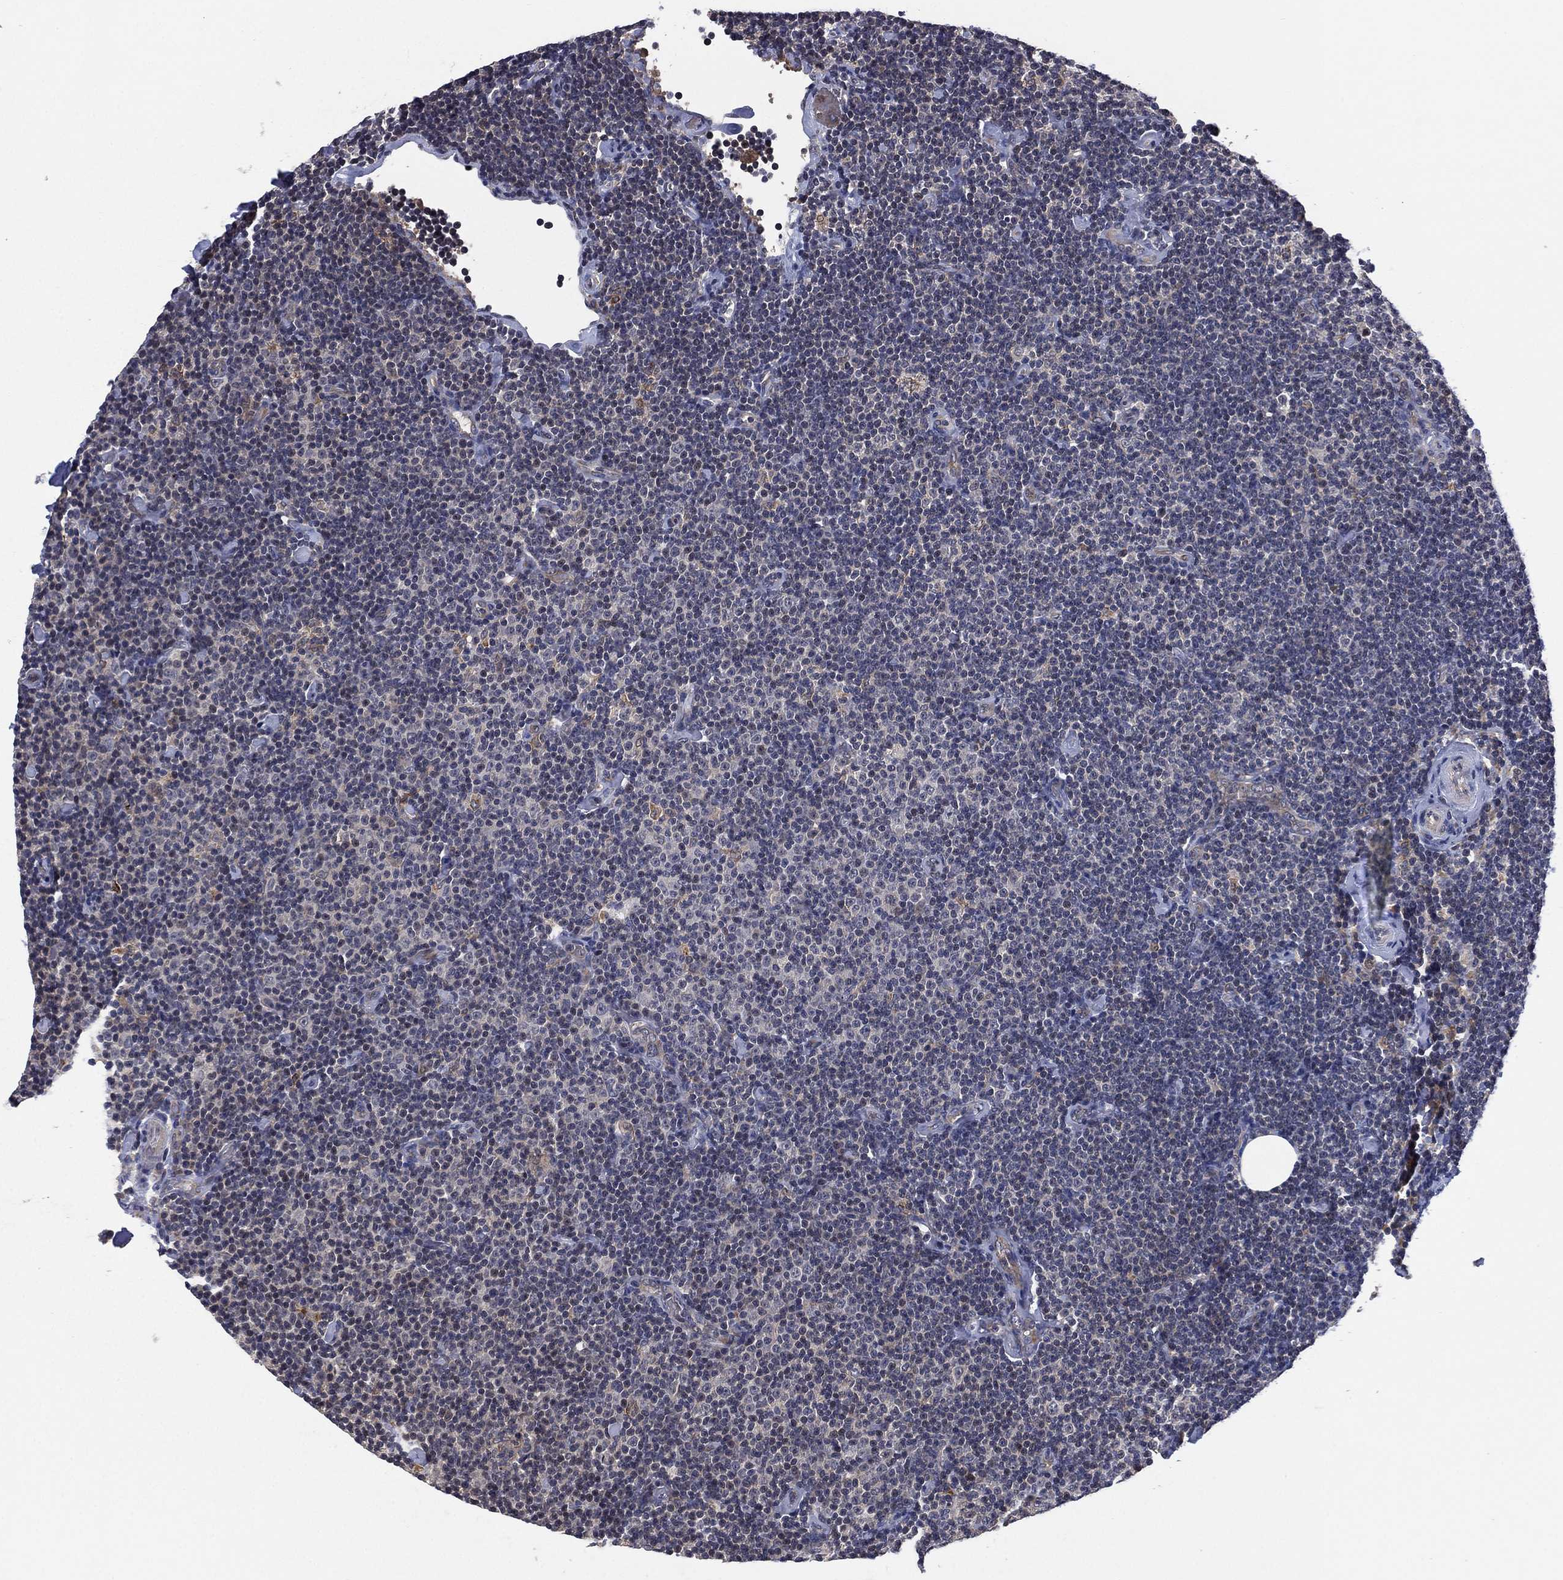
{"staining": {"intensity": "negative", "quantity": "none", "location": "none"}, "tissue": "lymphoma", "cell_type": "Tumor cells", "image_type": "cancer", "snomed": [{"axis": "morphology", "description": "Malignant lymphoma, non-Hodgkin's type, Low grade"}, {"axis": "topography", "description": "Lymph node"}], "caption": "DAB (3,3'-diaminobenzidine) immunohistochemical staining of human lymphoma shows no significant positivity in tumor cells.", "gene": "SELENOO", "patient": {"sex": "male", "age": 81}}